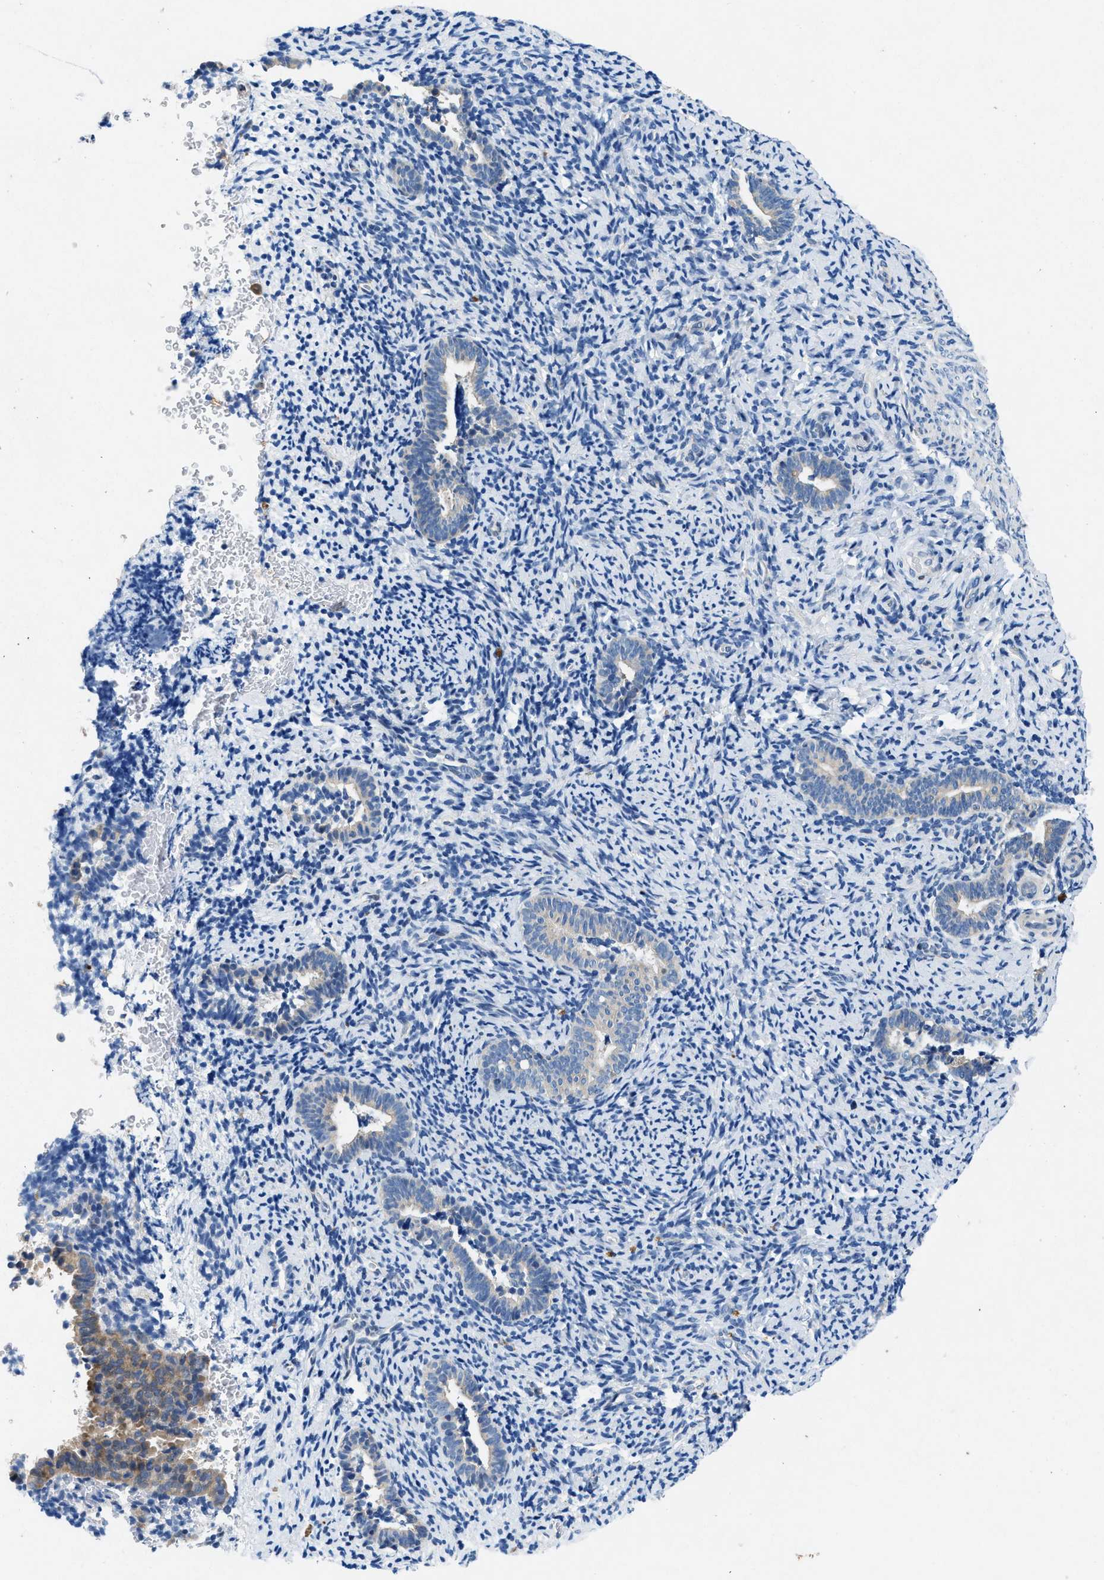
{"staining": {"intensity": "negative", "quantity": "none", "location": "none"}, "tissue": "endometrium", "cell_type": "Cells in endometrial stroma", "image_type": "normal", "snomed": [{"axis": "morphology", "description": "Normal tissue, NOS"}, {"axis": "topography", "description": "Endometrium"}], "caption": "IHC image of normal human endometrium stained for a protein (brown), which displays no expression in cells in endometrial stroma.", "gene": "COPS2", "patient": {"sex": "female", "age": 51}}